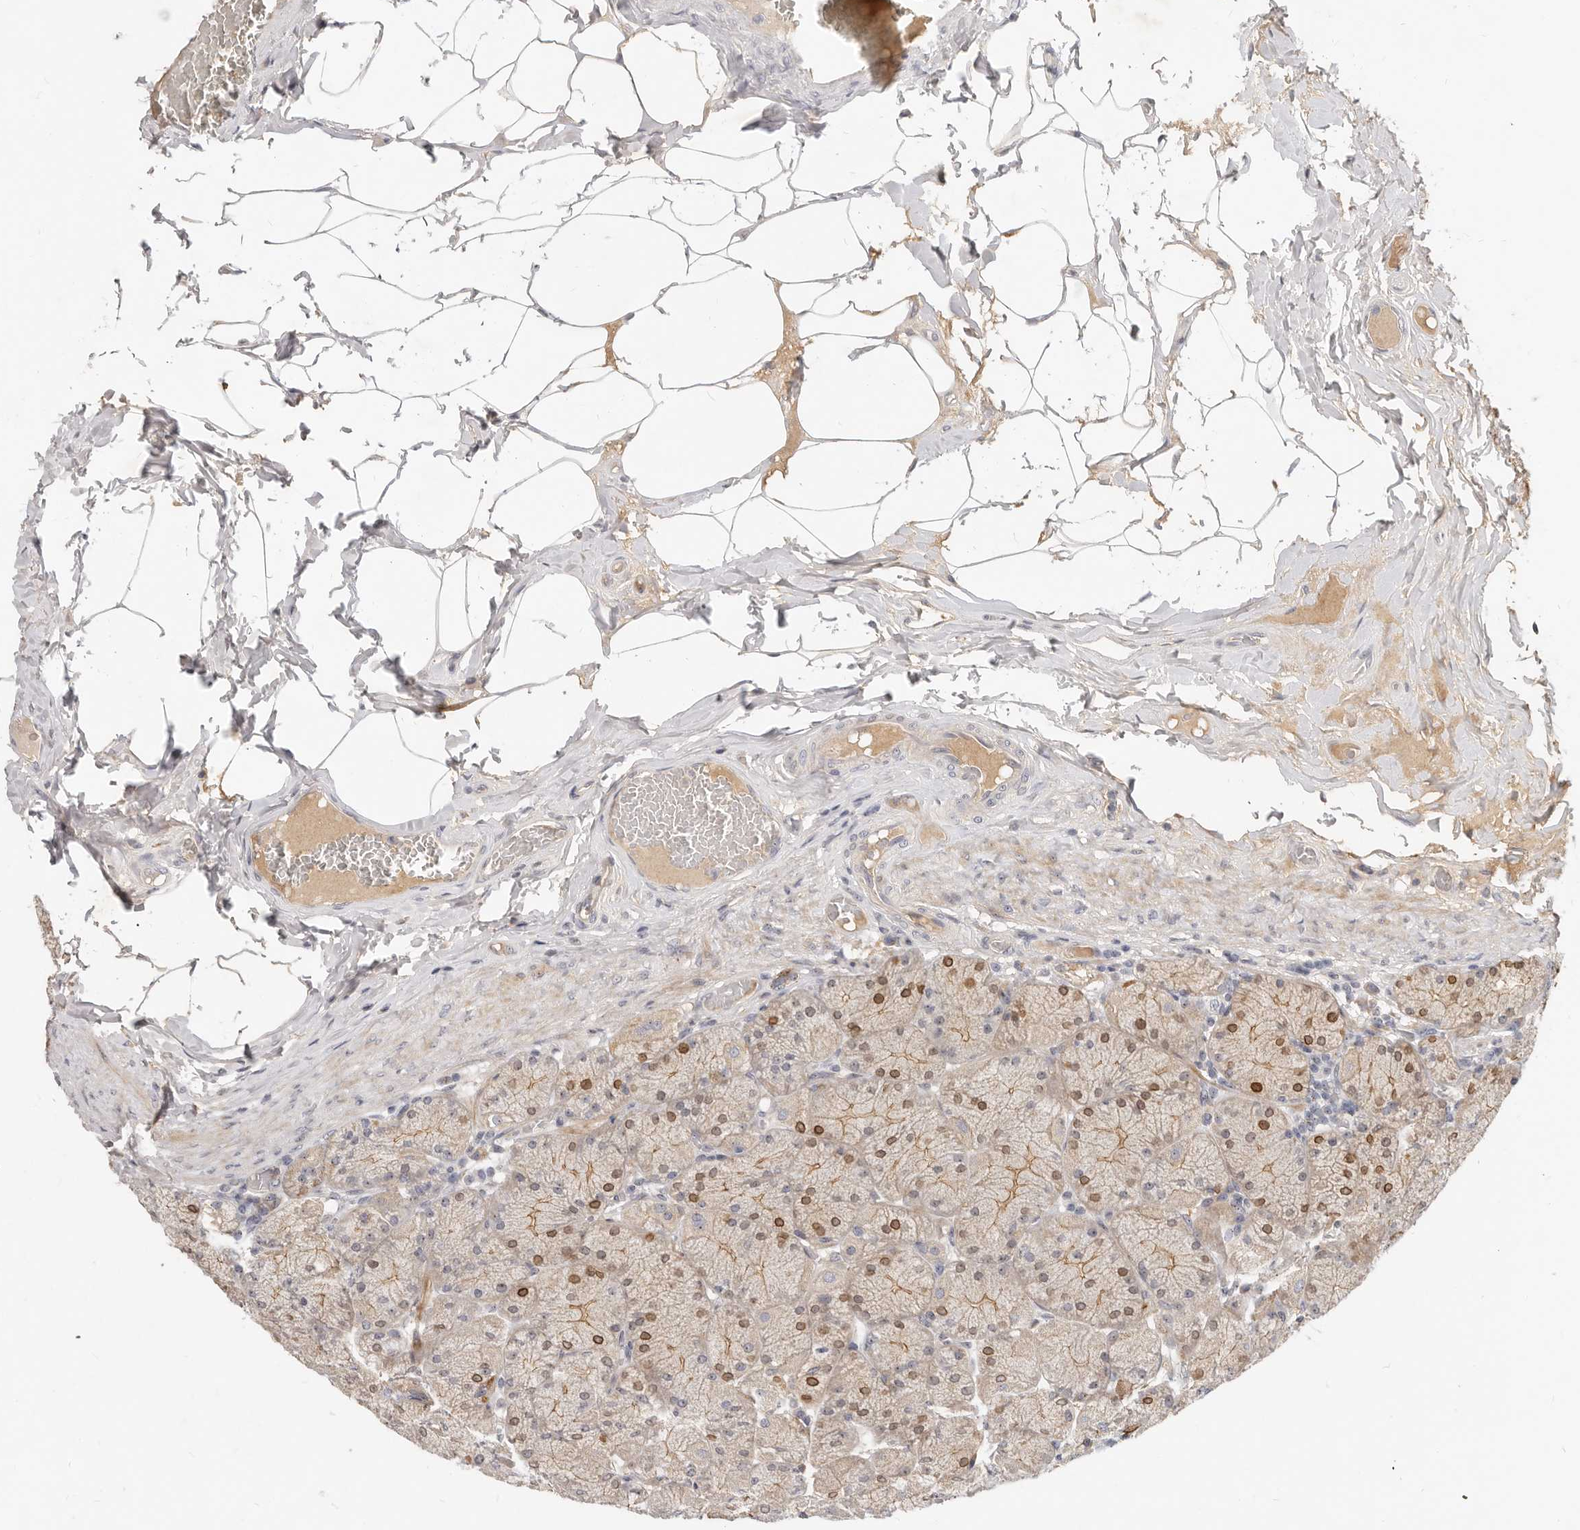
{"staining": {"intensity": "moderate", "quantity": ">75%", "location": "cytoplasmic/membranous,nuclear"}, "tissue": "stomach", "cell_type": "Glandular cells", "image_type": "normal", "snomed": [{"axis": "morphology", "description": "Normal tissue, NOS"}, {"axis": "topography", "description": "Stomach, upper"}], "caption": "IHC staining of normal stomach, which reveals medium levels of moderate cytoplasmic/membranous,nuclear staining in approximately >75% of glandular cells indicating moderate cytoplasmic/membranous,nuclear protein positivity. The staining was performed using DAB (3,3'-diaminobenzidine) (brown) for protein detection and nuclei were counterstained in hematoxylin (blue).", "gene": "MICALL2", "patient": {"sex": "female", "age": 56}}